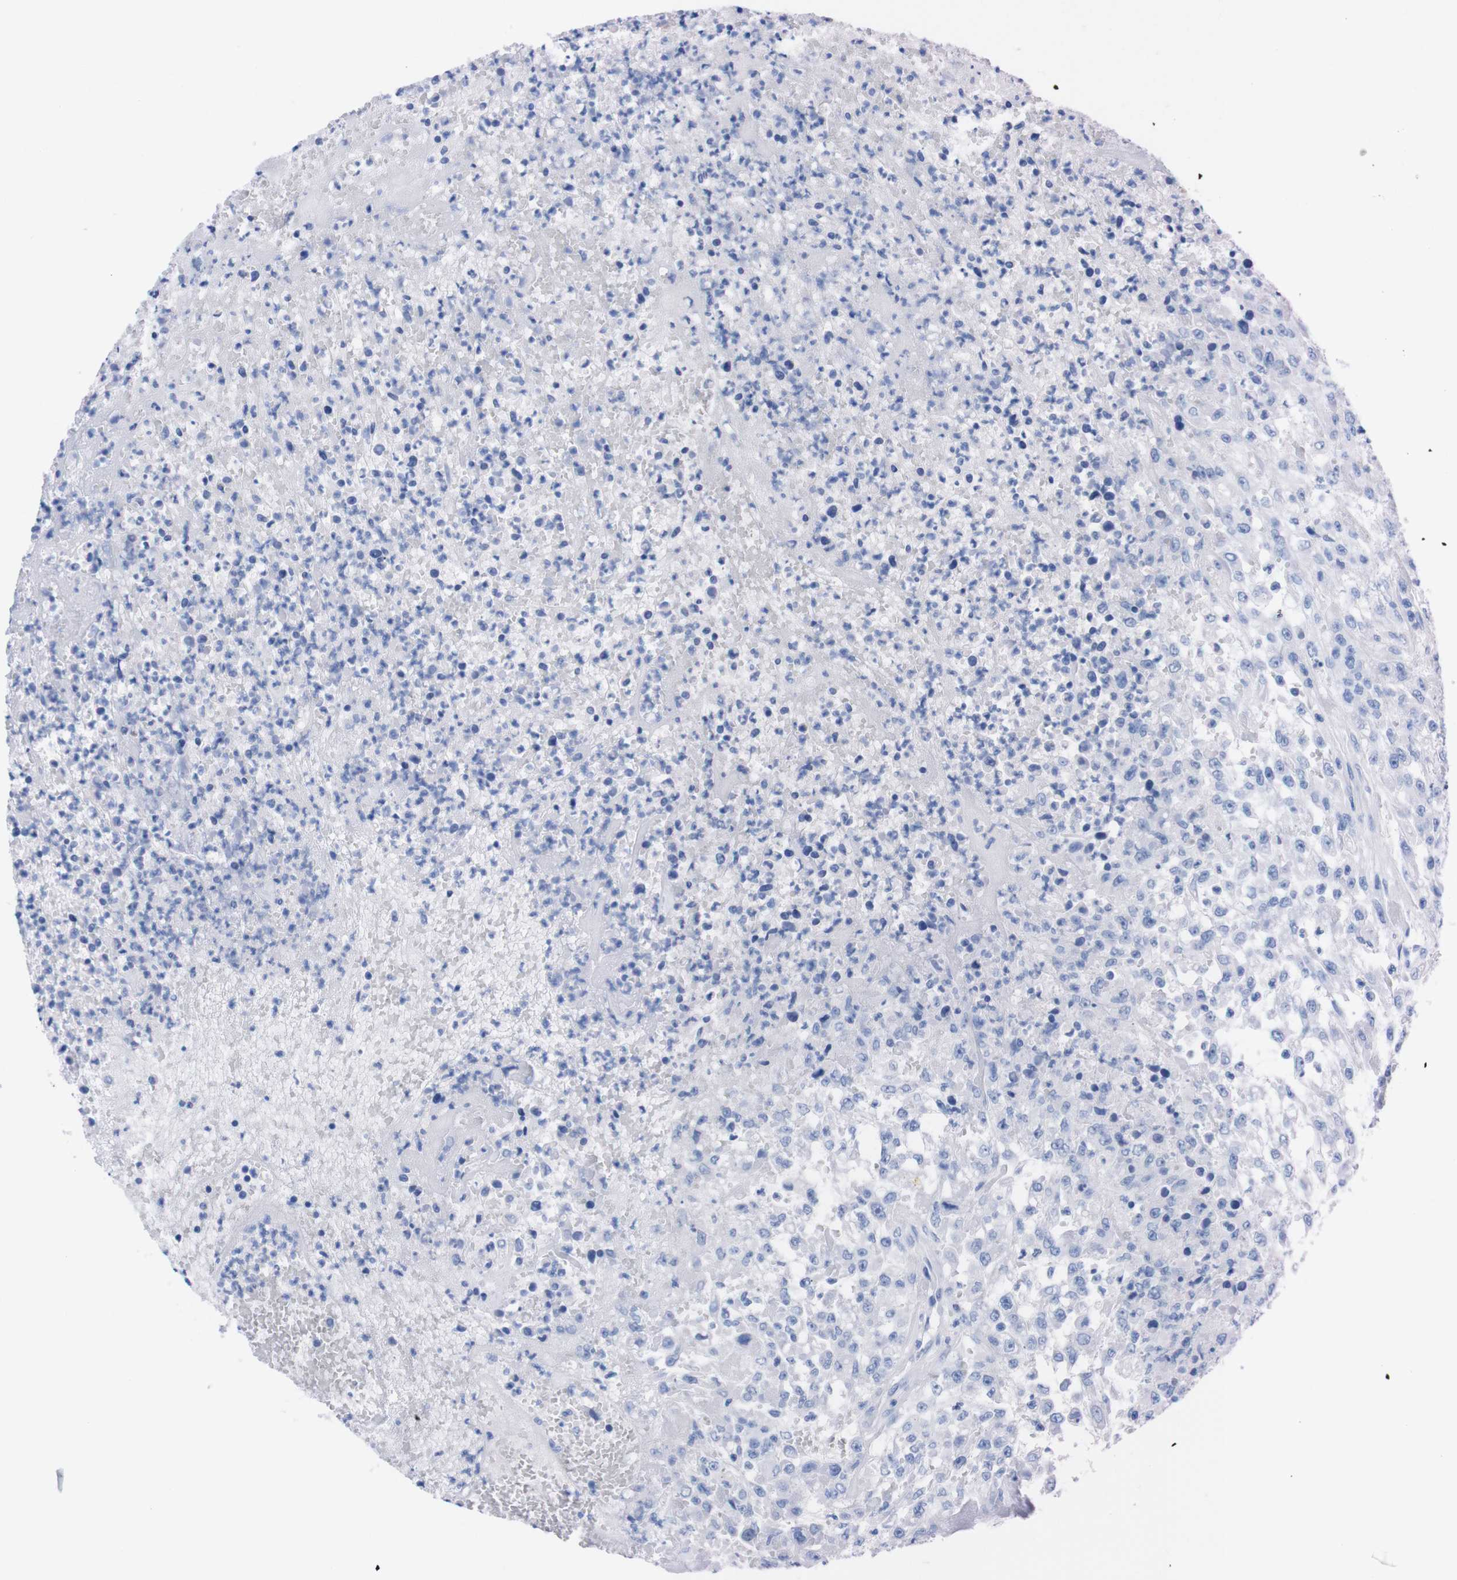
{"staining": {"intensity": "negative", "quantity": "none", "location": "none"}, "tissue": "urothelial cancer", "cell_type": "Tumor cells", "image_type": "cancer", "snomed": [{"axis": "morphology", "description": "Urothelial carcinoma, High grade"}, {"axis": "topography", "description": "Urinary bladder"}], "caption": "IHC histopathology image of human high-grade urothelial carcinoma stained for a protein (brown), which shows no staining in tumor cells. The staining was performed using DAB (3,3'-diaminobenzidine) to visualize the protein expression in brown, while the nuclei were stained in blue with hematoxylin (Magnification: 20x).", "gene": "P2RY12", "patient": {"sex": "male", "age": 46}}